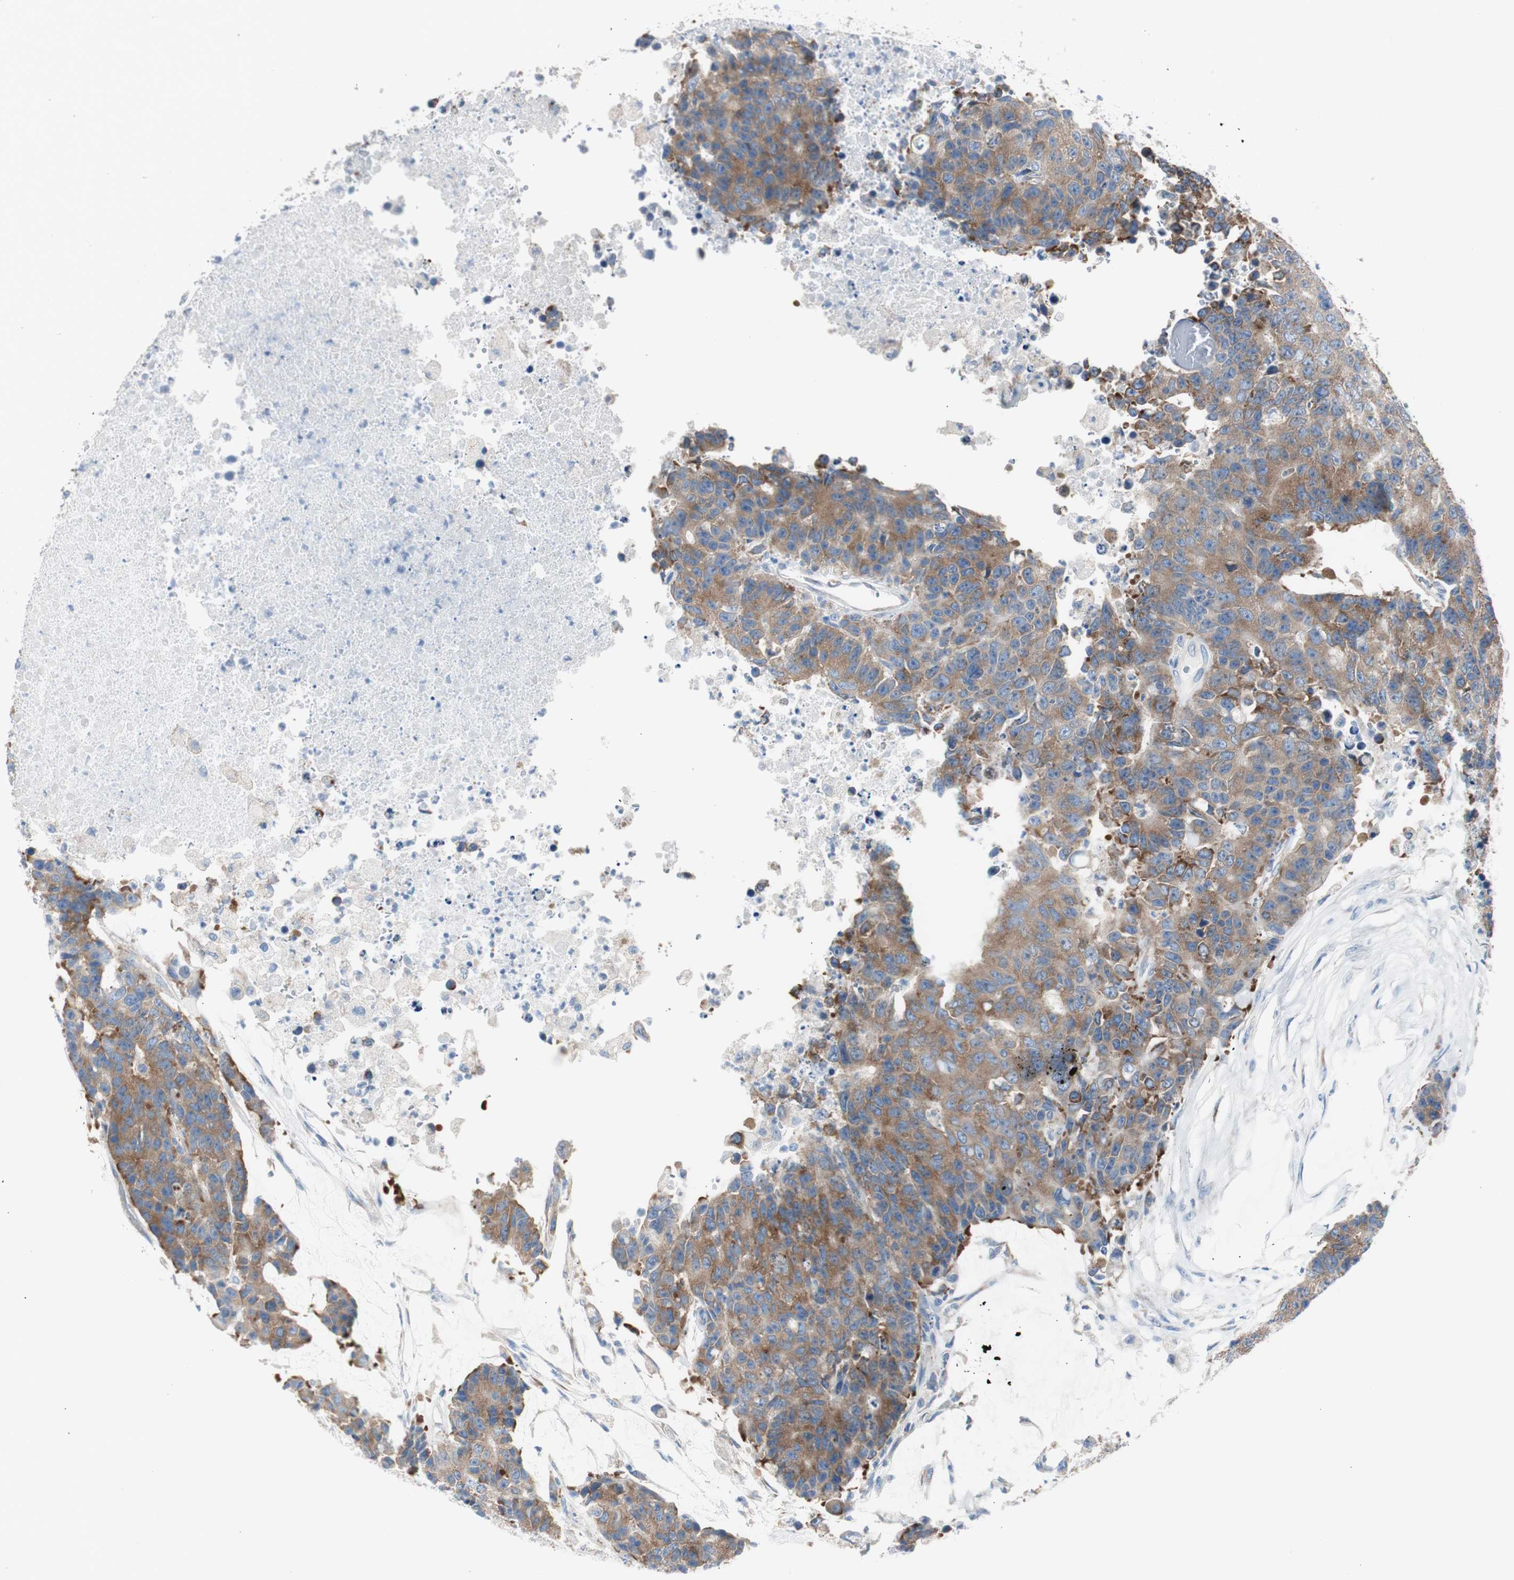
{"staining": {"intensity": "moderate", "quantity": ">75%", "location": "cytoplasmic/membranous"}, "tissue": "colorectal cancer", "cell_type": "Tumor cells", "image_type": "cancer", "snomed": [{"axis": "morphology", "description": "Adenocarcinoma, NOS"}, {"axis": "topography", "description": "Colon"}], "caption": "IHC staining of colorectal adenocarcinoma, which displays medium levels of moderate cytoplasmic/membranous positivity in approximately >75% of tumor cells indicating moderate cytoplasmic/membranous protein staining. The staining was performed using DAB (3,3'-diaminobenzidine) (brown) for protein detection and nuclei were counterstained in hematoxylin (blue).", "gene": "RPS12", "patient": {"sex": "female", "age": 86}}